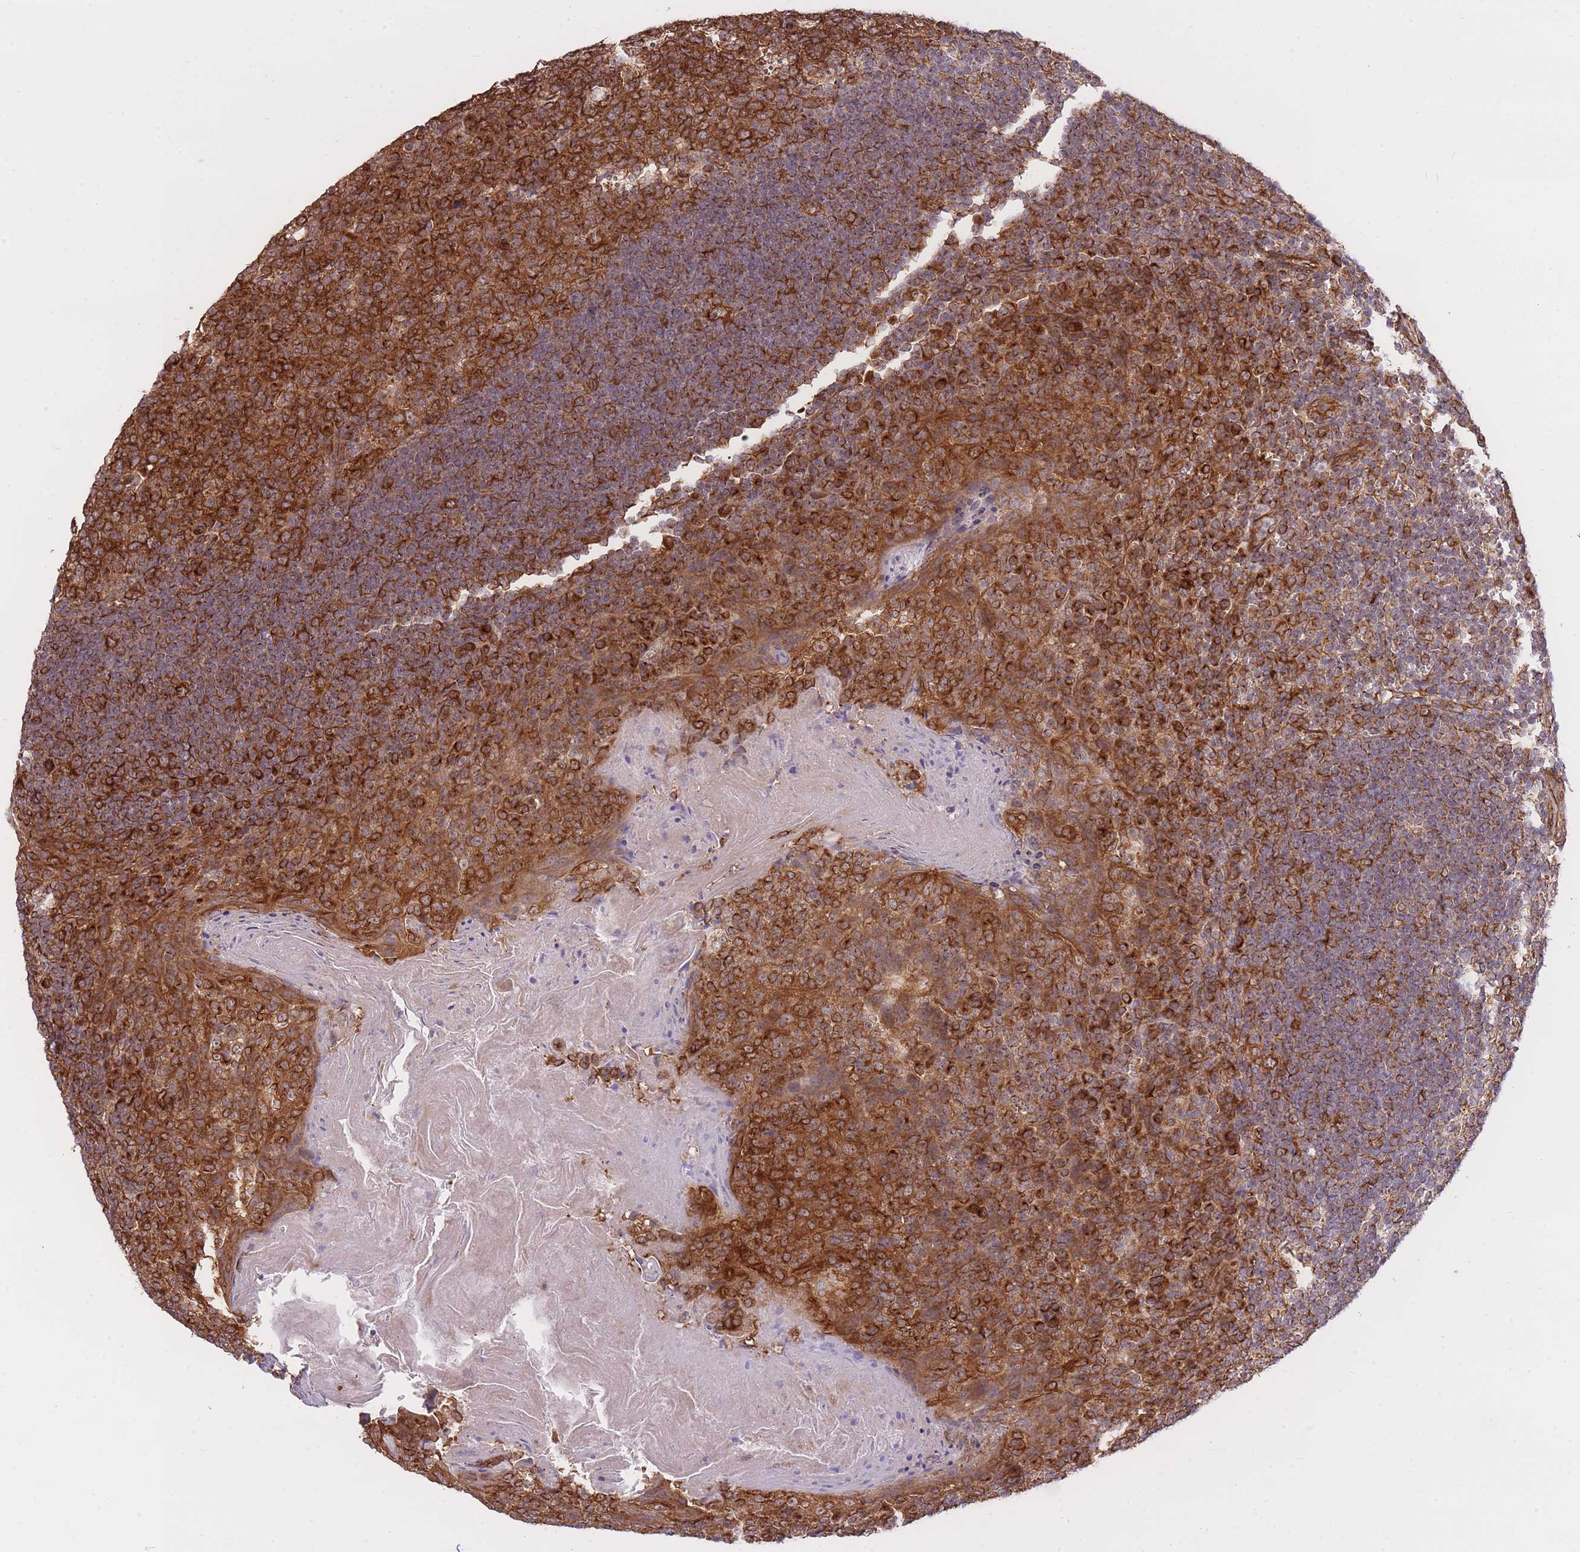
{"staining": {"intensity": "strong", "quantity": ">75%", "location": "cytoplasmic/membranous"}, "tissue": "tonsil", "cell_type": "Germinal center cells", "image_type": "normal", "snomed": [{"axis": "morphology", "description": "Normal tissue, NOS"}, {"axis": "topography", "description": "Tonsil"}], "caption": "Germinal center cells show strong cytoplasmic/membranous expression in approximately >75% of cells in normal tonsil. (DAB (3,3'-diaminobenzidine) IHC with brightfield microscopy, high magnification).", "gene": "EXOSC8", "patient": {"sex": "male", "age": 27}}